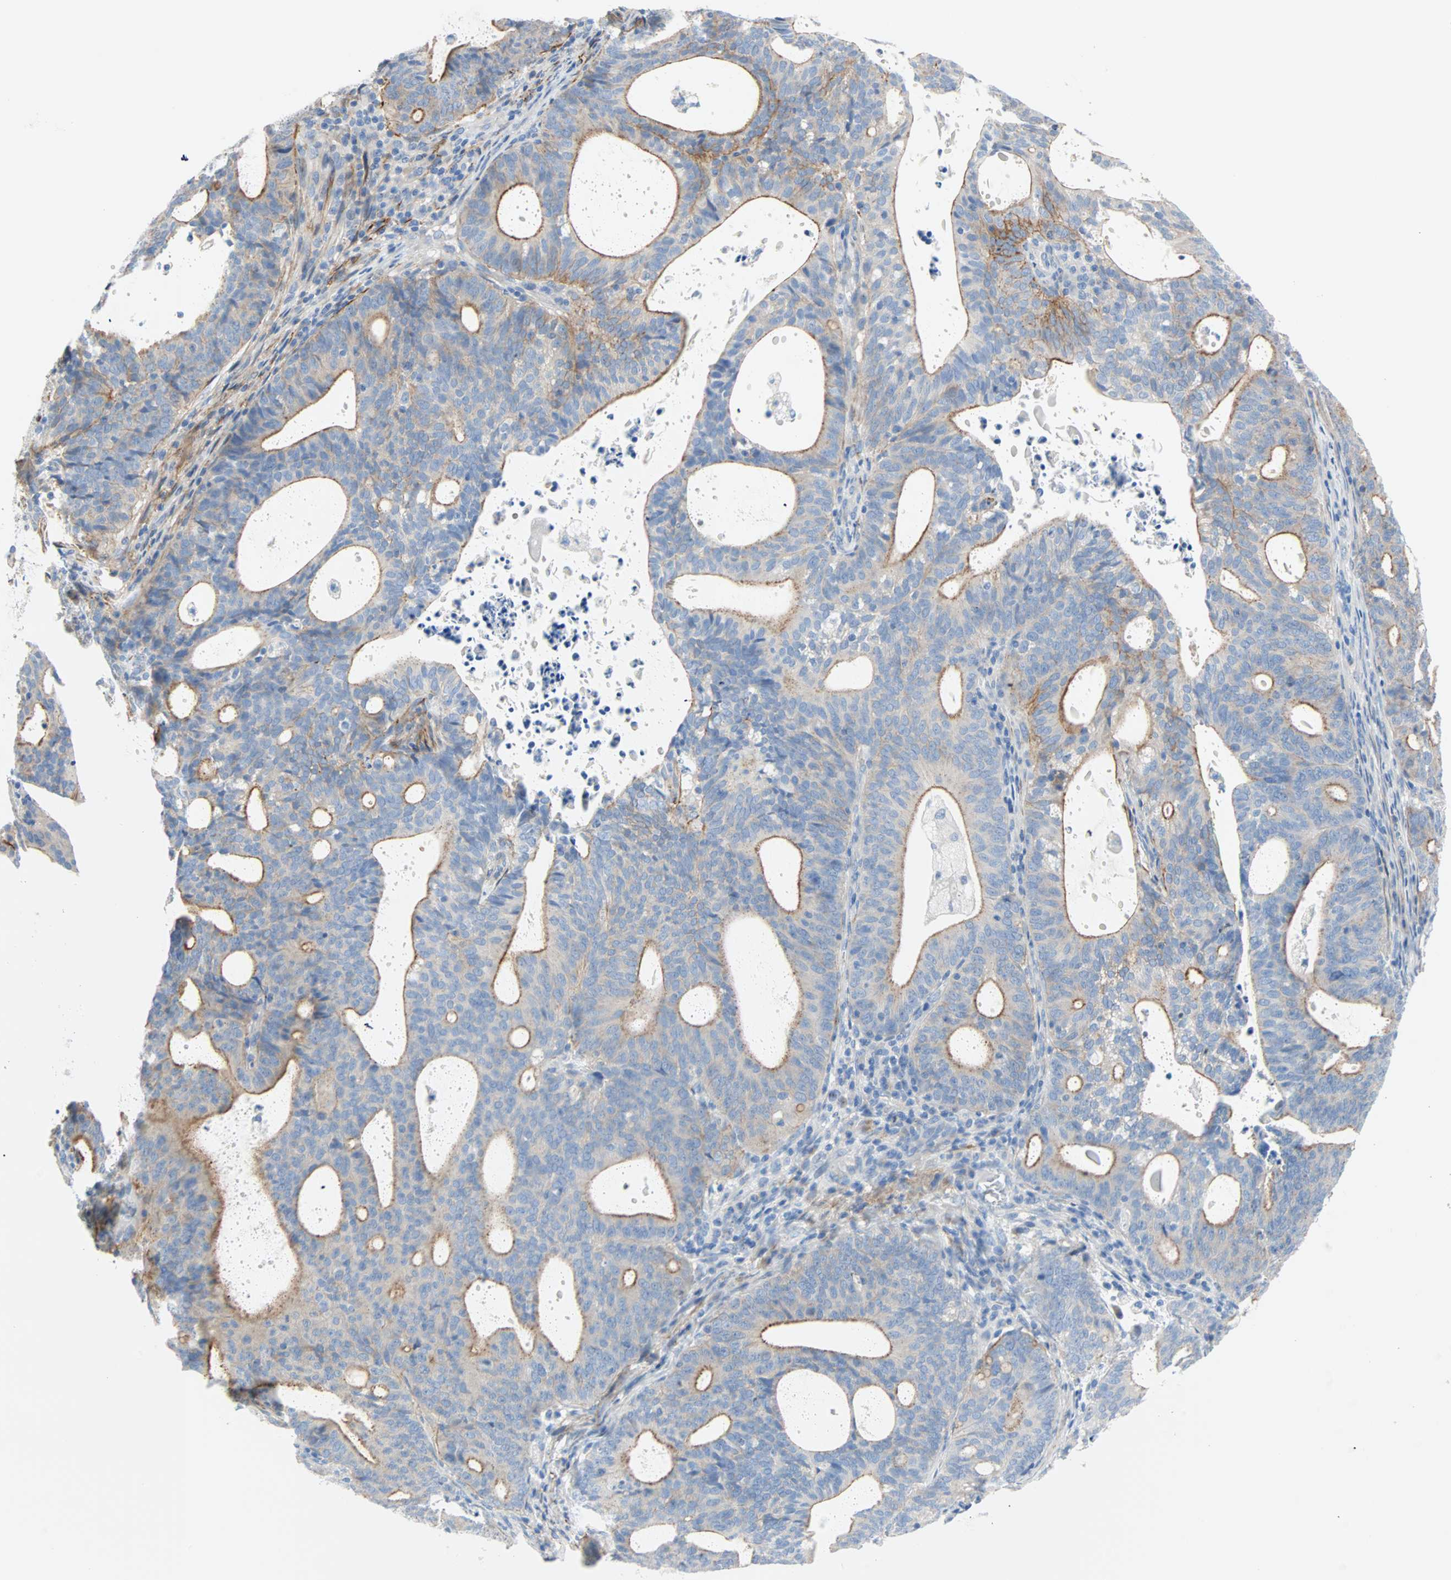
{"staining": {"intensity": "moderate", "quantity": ">75%", "location": "cytoplasmic/membranous"}, "tissue": "endometrial cancer", "cell_type": "Tumor cells", "image_type": "cancer", "snomed": [{"axis": "morphology", "description": "Adenocarcinoma, NOS"}, {"axis": "topography", "description": "Uterus"}], "caption": "Tumor cells display medium levels of moderate cytoplasmic/membranous positivity in approximately >75% of cells in human endometrial cancer.", "gene": "PDPN", "patient": {"sex": "female", "age": 83}}